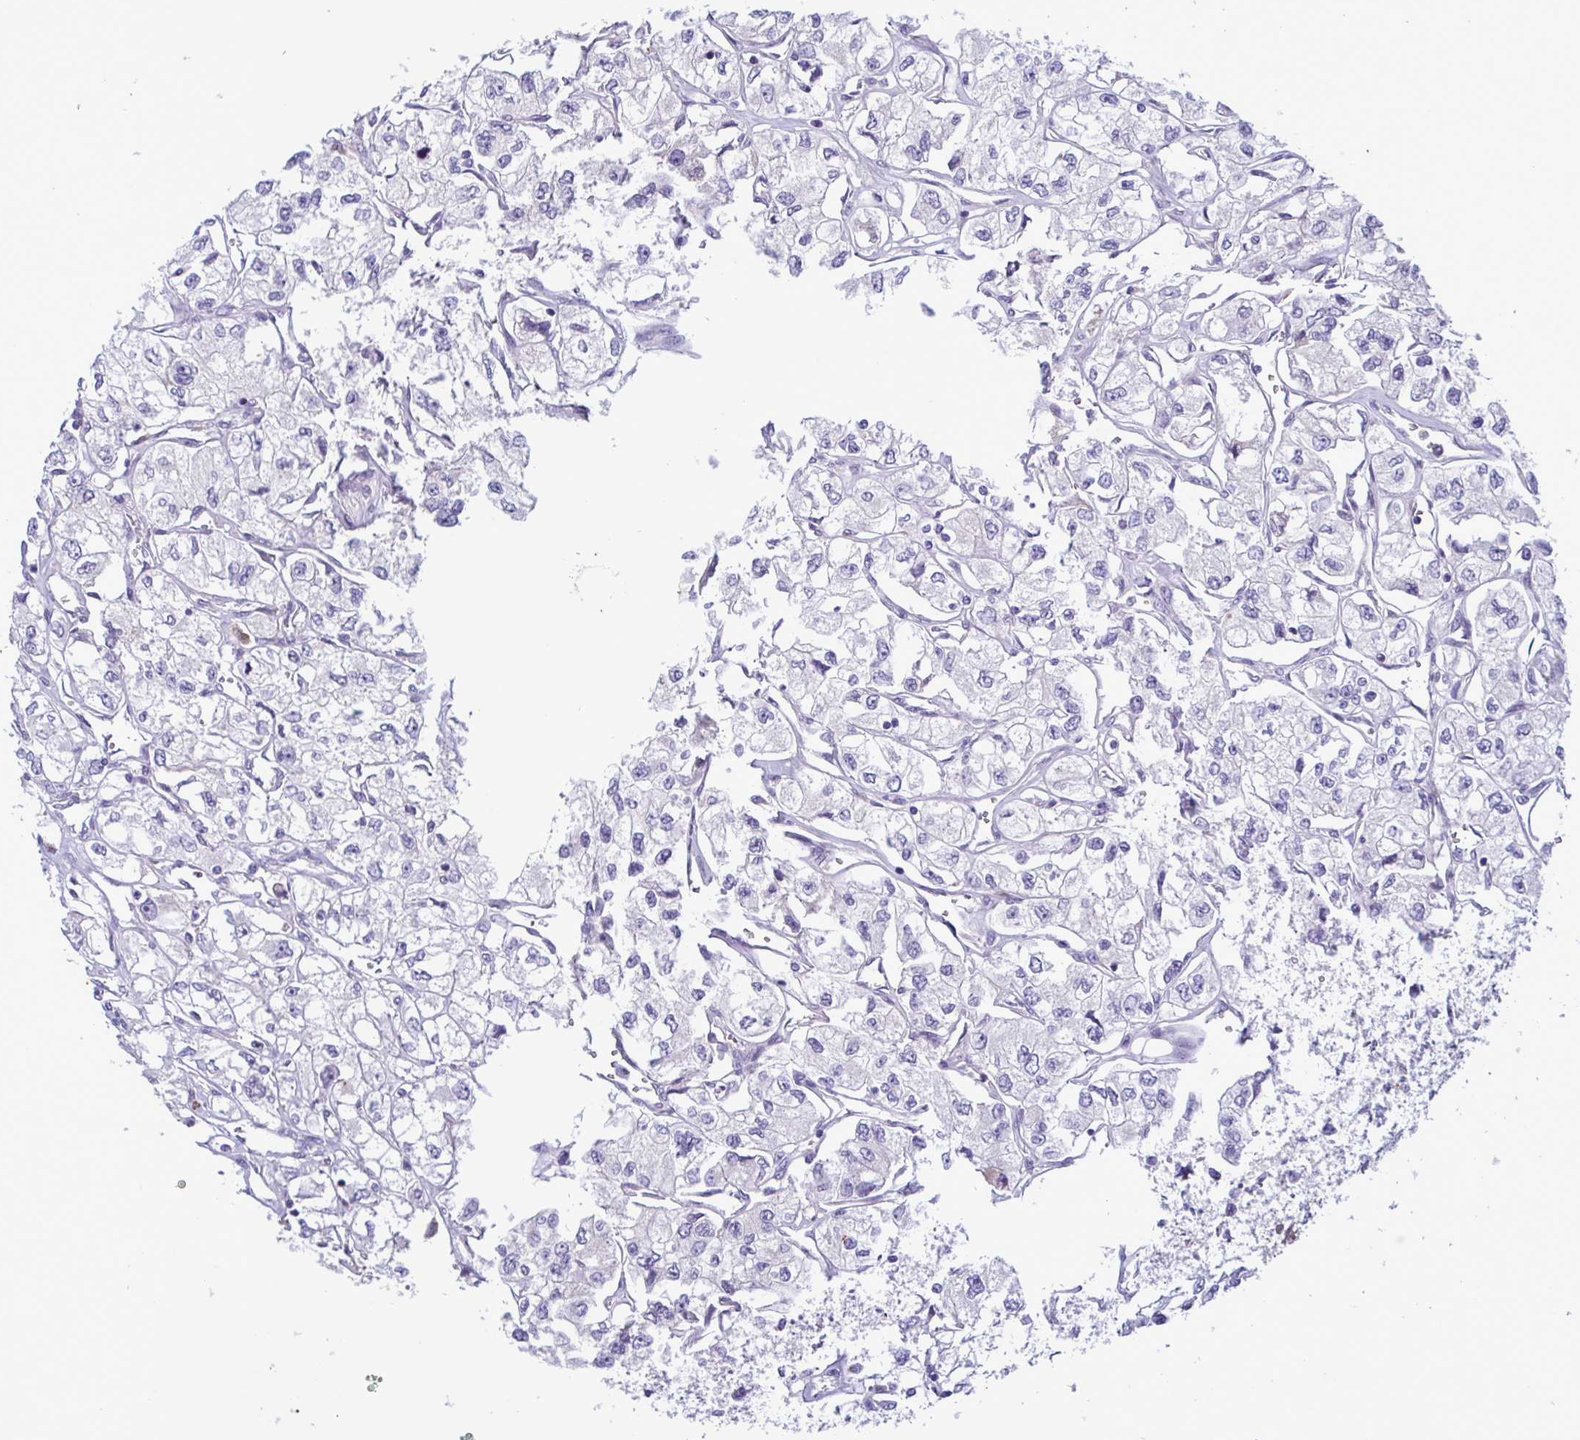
{"staining": {"intensity": "negative", "quantity": "none", "location": "none"}, "tissue": "renal cancer", "cell_type": "Tumor cells", "image_type": "cancer", "snomed": [{"axis": "morphology", "description": "Adenocarcinoma, NOS"}, {"axis": "topography", "description": "Kidney"}], "caption": "Tumor cells show no significant expression in renal cancer (adenocarcinoma).", "gene": "F13B", "patient": {"sex": "female", "age": 59}}